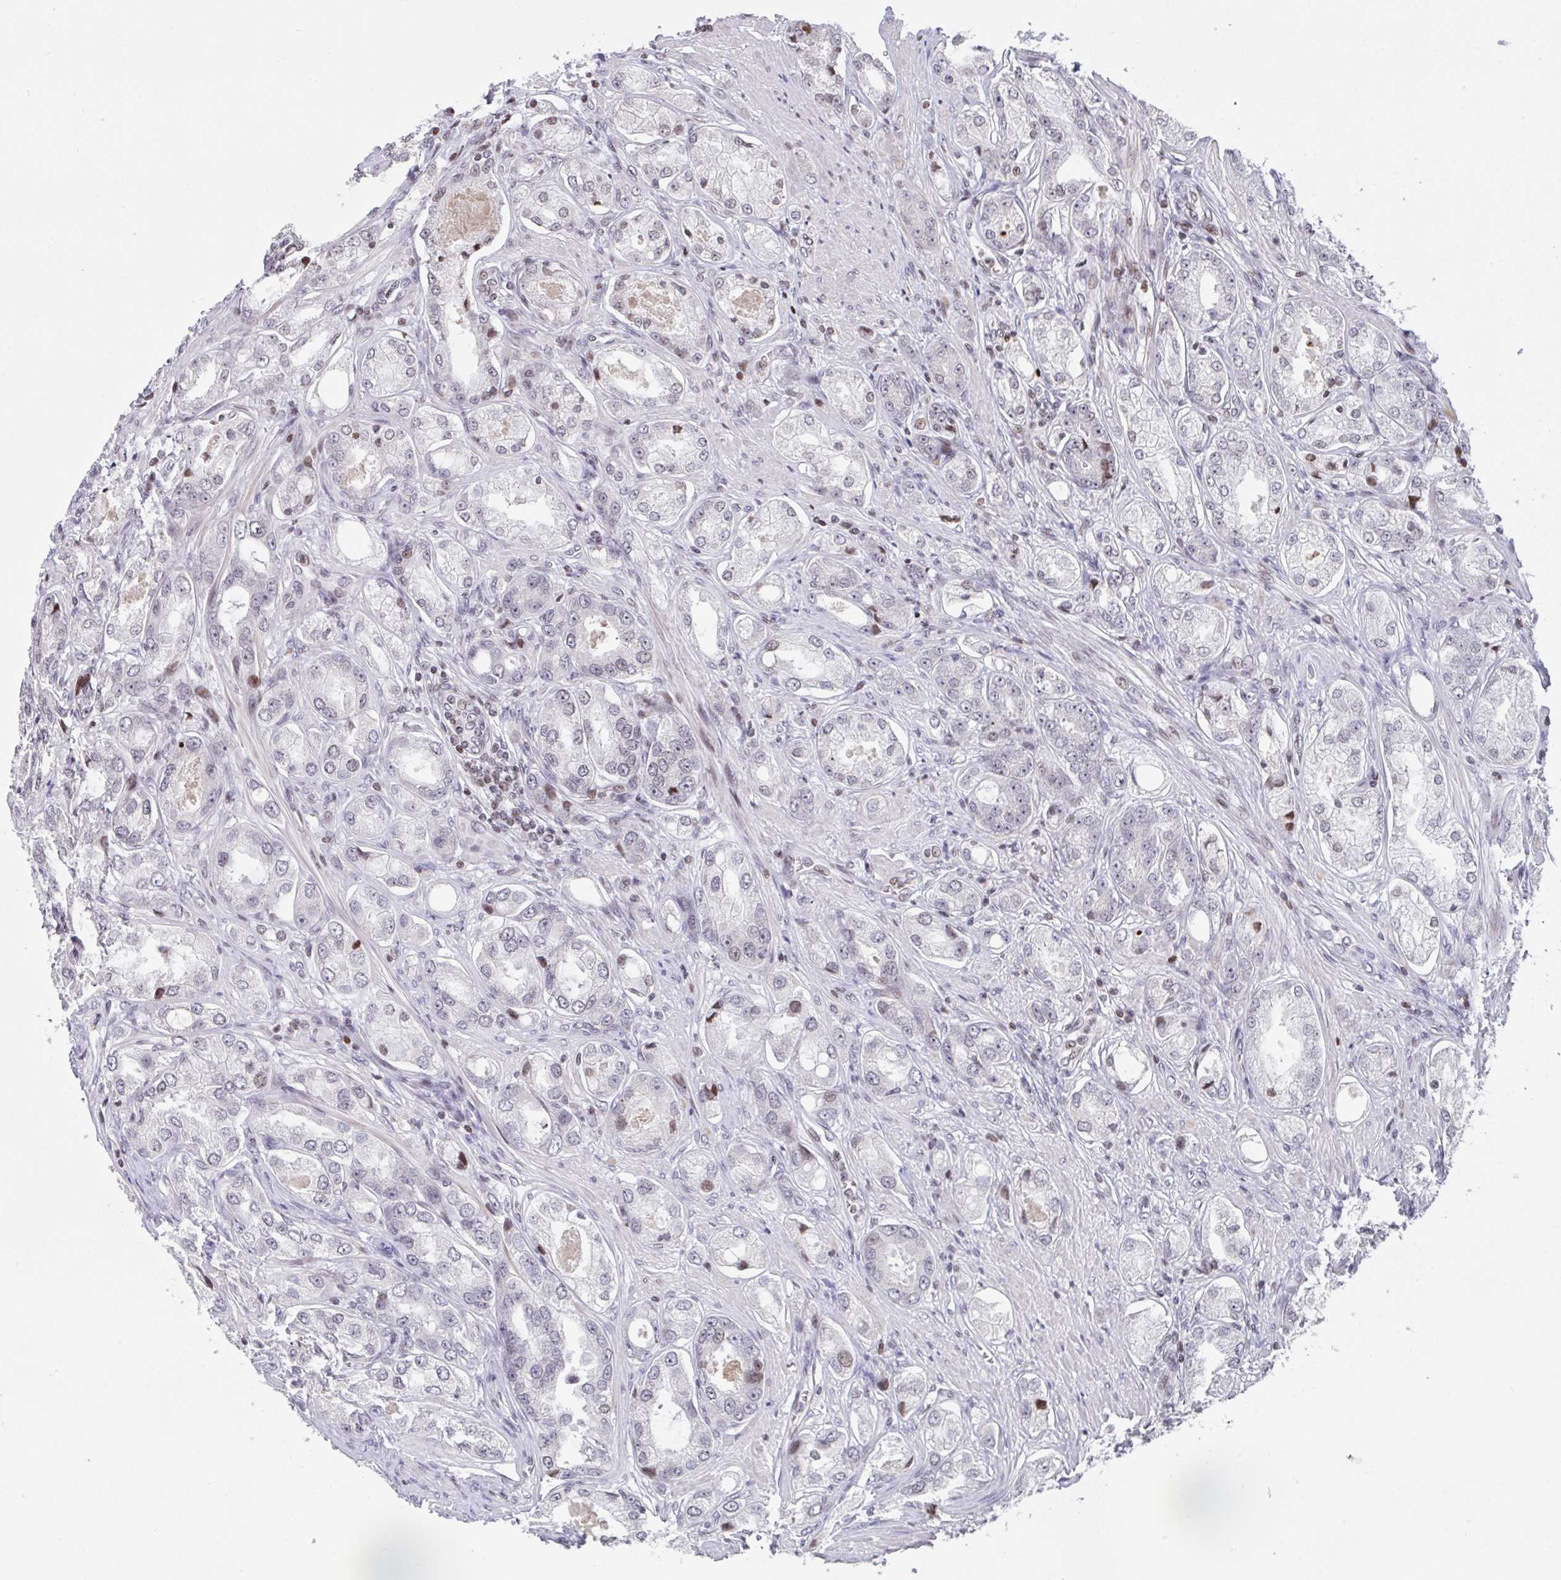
{"staining": {"intensity": "weak", "quantity": "<25%", "location": "nuclear"}, "tissue": "prostate cancer", "cell_type": "Tumor cells", "image_type": "cancer", "snomed": [{"axis": "morphology", "description": "Adenocarcinoma, Low grade"}, {"axis": "topography", "description": "Prostate"}], "caption": "The histopathology image demonstrates no staining of tumor cells in prostate cancer (low-grade adenocarcinoma). Brightfield microscopy of immunohistochemistry stained with DAB (3,3'-diaminobenzidine) (brown) and hematoxylin (blue), captured at high magnification.", "gene": "PCDHB8", "patient": {"sex": "male", "age": 68}}